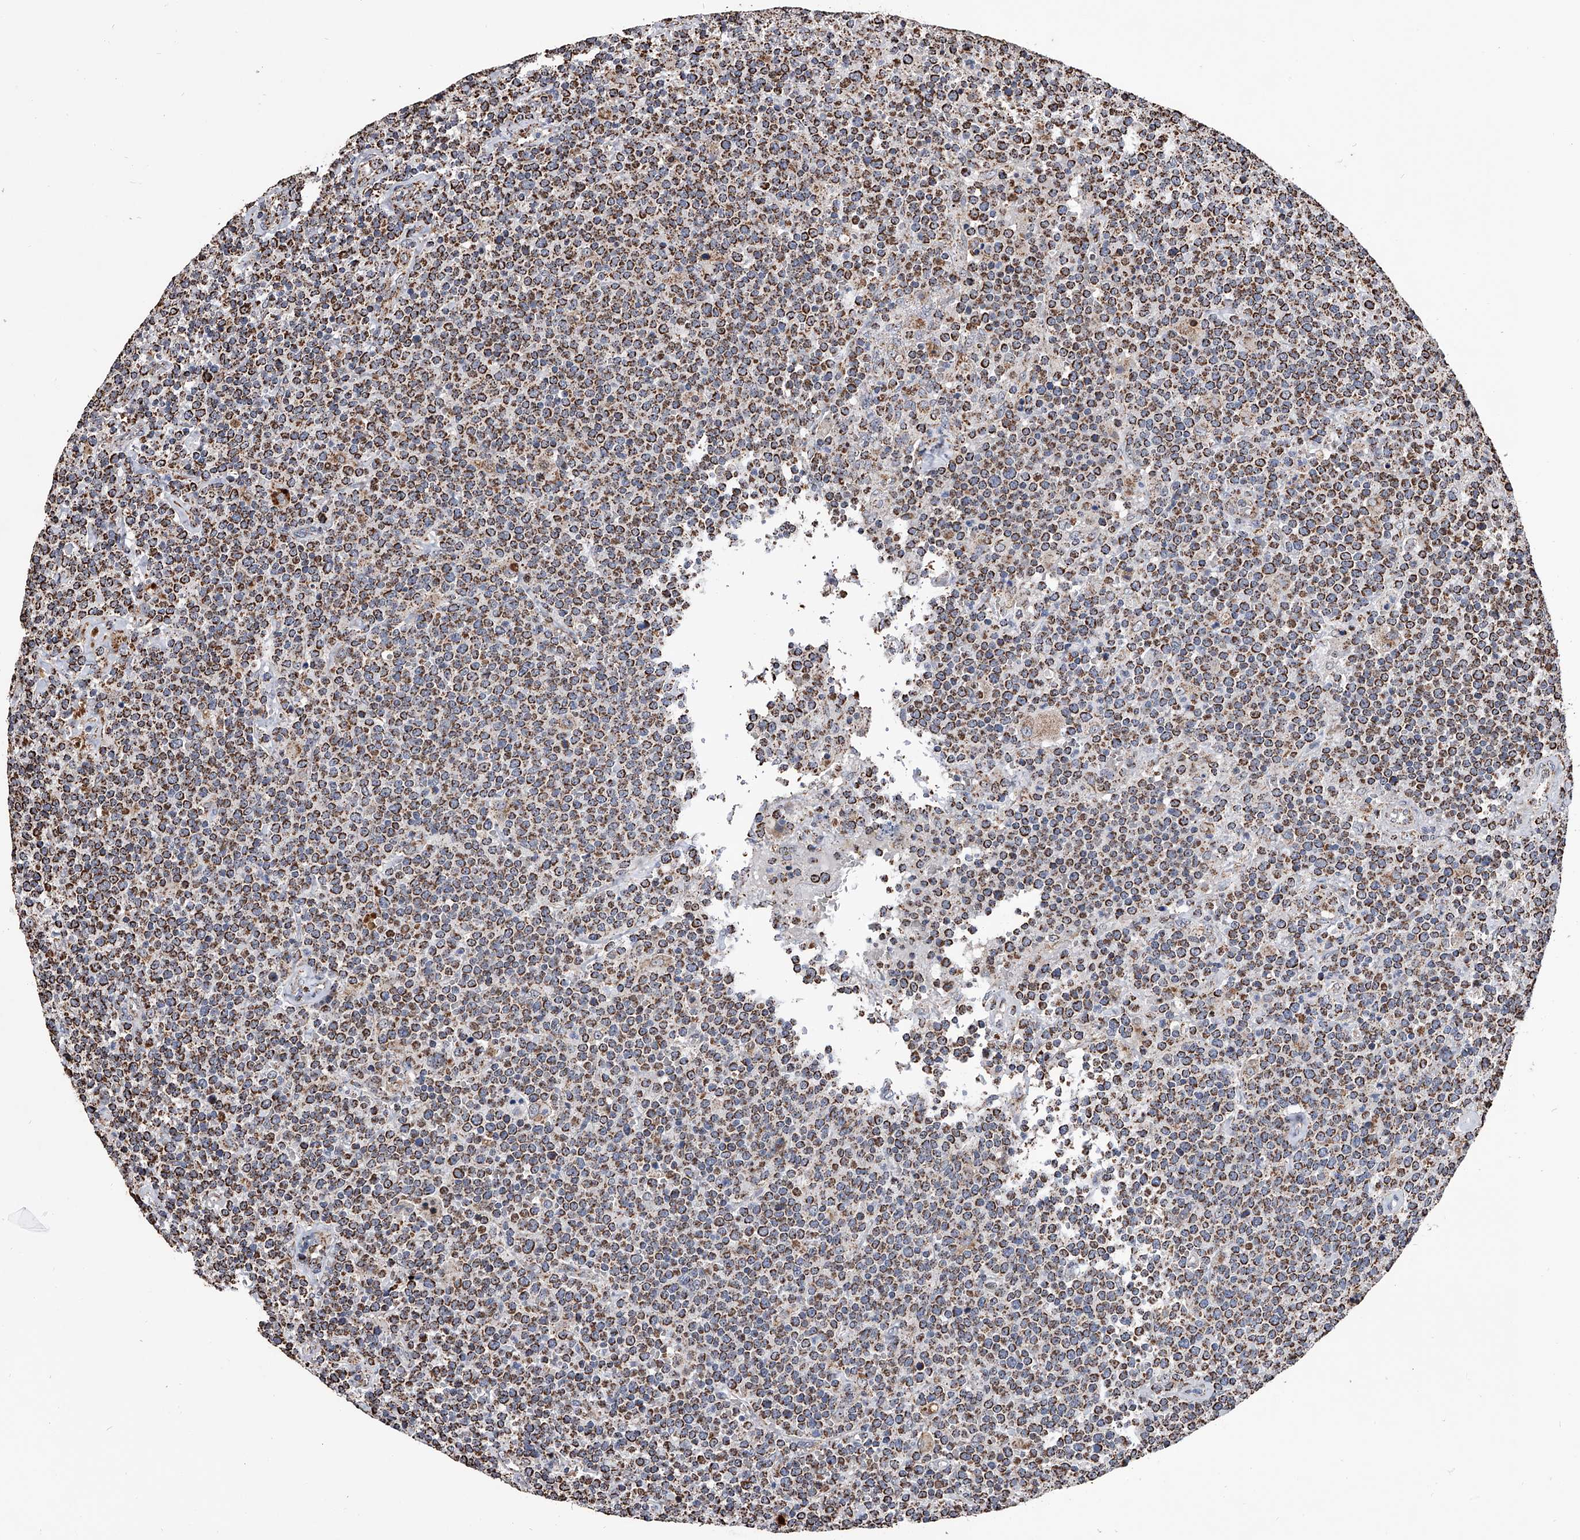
{"staining": {"intensity": "strong", "quantity": ">75%", "location": "cytoplasmic/membranous"}, "tissue": "lymphoma", "cell_type": "Tumor cells", "image_type": "cancer", "snomed": [{"axis": "morphology", "description": "Malignant lymphoma, non-Hodgkin's type, High grade"}, {"axis": "topography", "description": "Lymph node"}], "caption": "Lymphoma stained for a protein exhibits strong cytoplasmic/membranous positivity in tumor cells.", "gene": "SMPDL3A", "patient": {"sex": "male", "age": 61}}